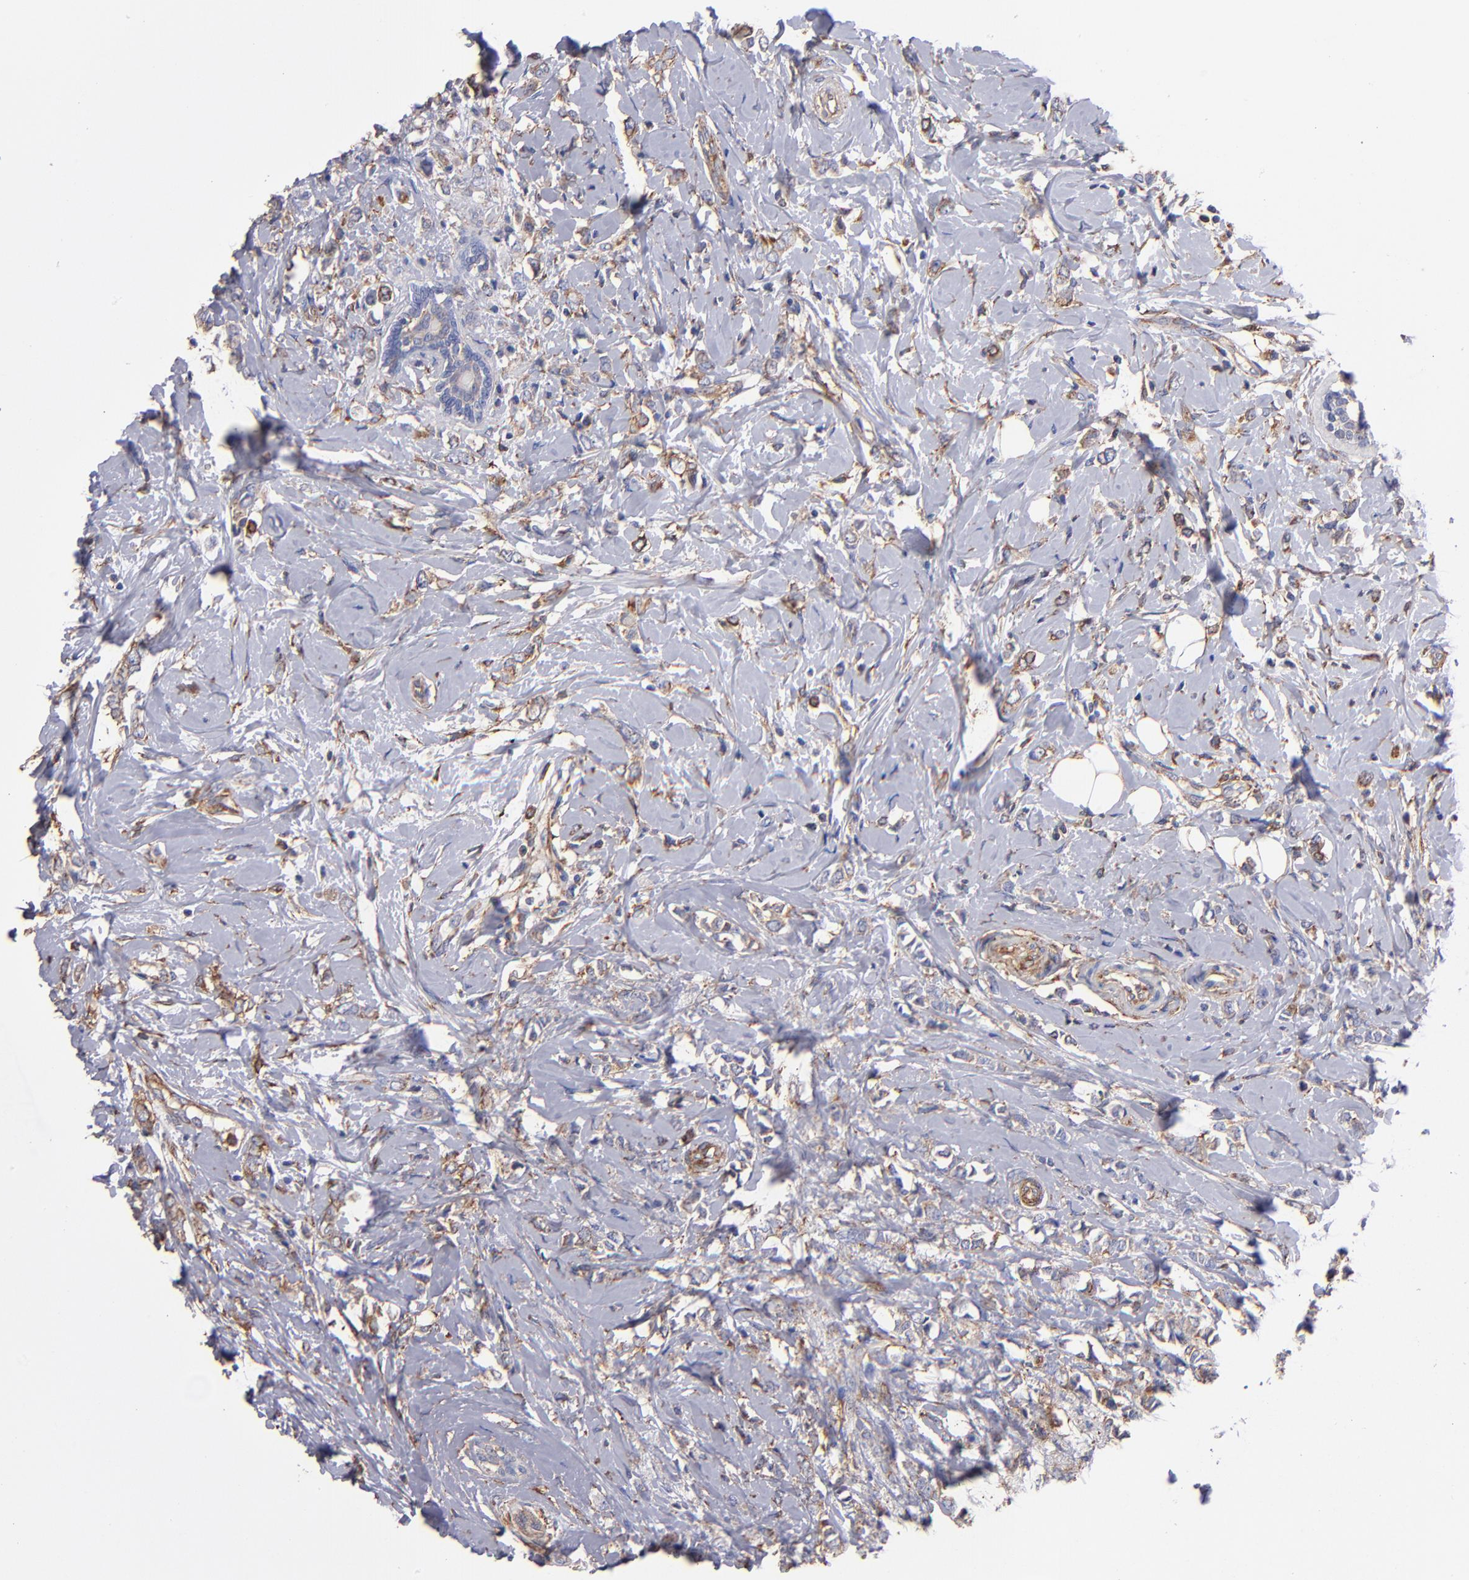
{"staining": {"intensity": "weak", "quantity": ">75%", "location": "cytoplasmic/membranous"}, "tissue": "breast cancer", "cell_type": "Tumor cells", "image_type": "cancer", "snomed": [{"axis": "morphology", "description": "Normal tissue, NOS"}, {"axis": "morphology", "description": "Lobular carcinoma"}, {"axis": "topography", "description": "Breast"}], "caption": "Human breast cancer stained with a brown dye displays weak cytoplasmic/membranous positive expression in about >75% of tumor cells.", "gene": "MVP", "patient": {"sex": "female", "age": 47}}